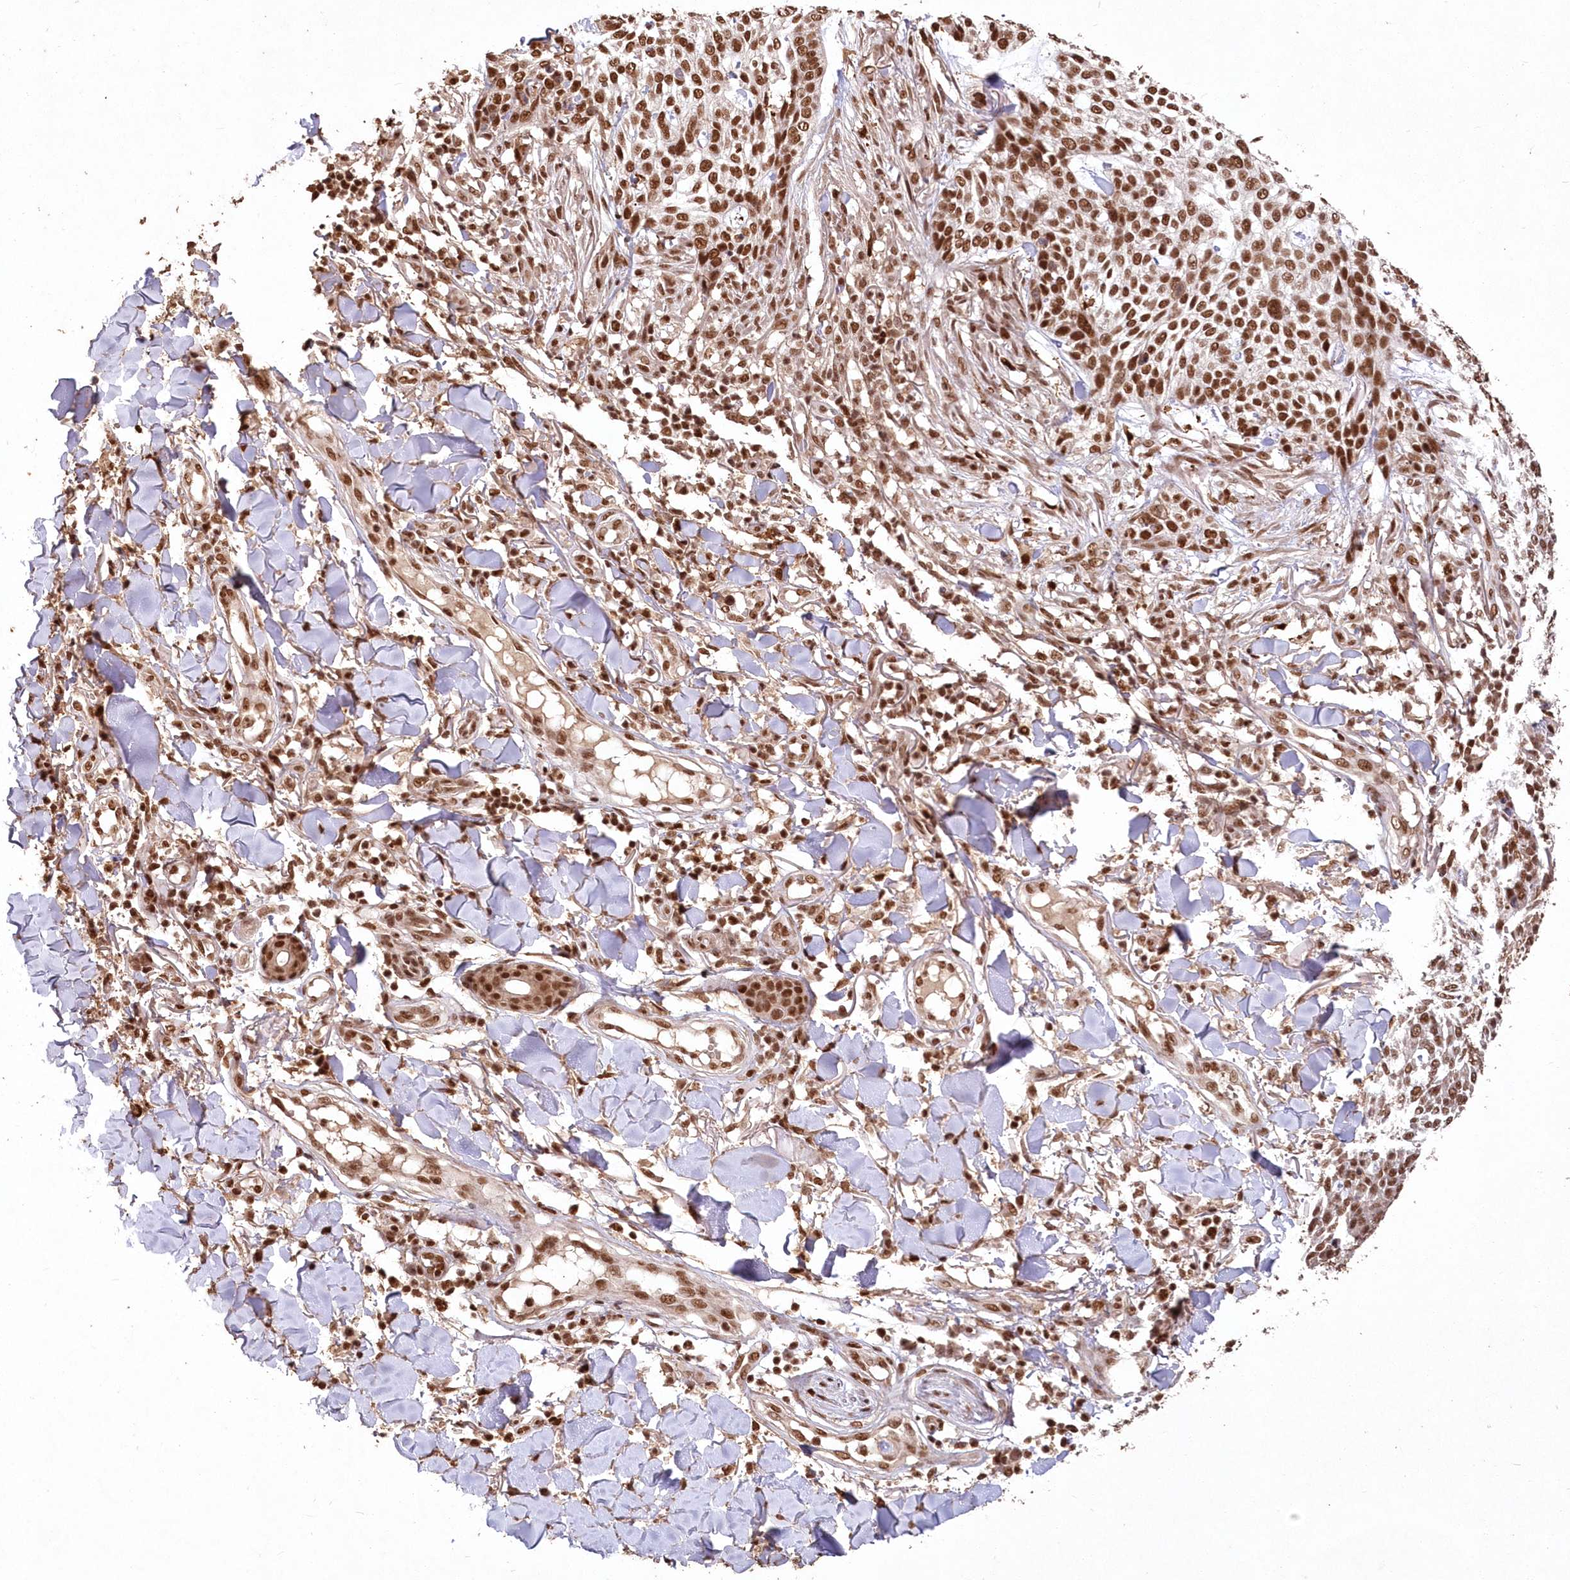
{"staining": {"intensity": "strong", "quantity": ">75%", "location": "nuclear"}, "tissue": "skin cancer", "cell_type": "Tumor cells", "image_type": "cancer", "snomed": [{"axis": "morphology", "description": "Basal cell carcinoma"}, {"axis": "topography", "description": "Skin"}], "caption": "This micrograph displays IHC staining of skin basal cell carcinoma, with high strong nuclear expression in about >75% of tumor cells.", "gene": "PDS5A", "patient": {"sex": "female", "age": 64}}